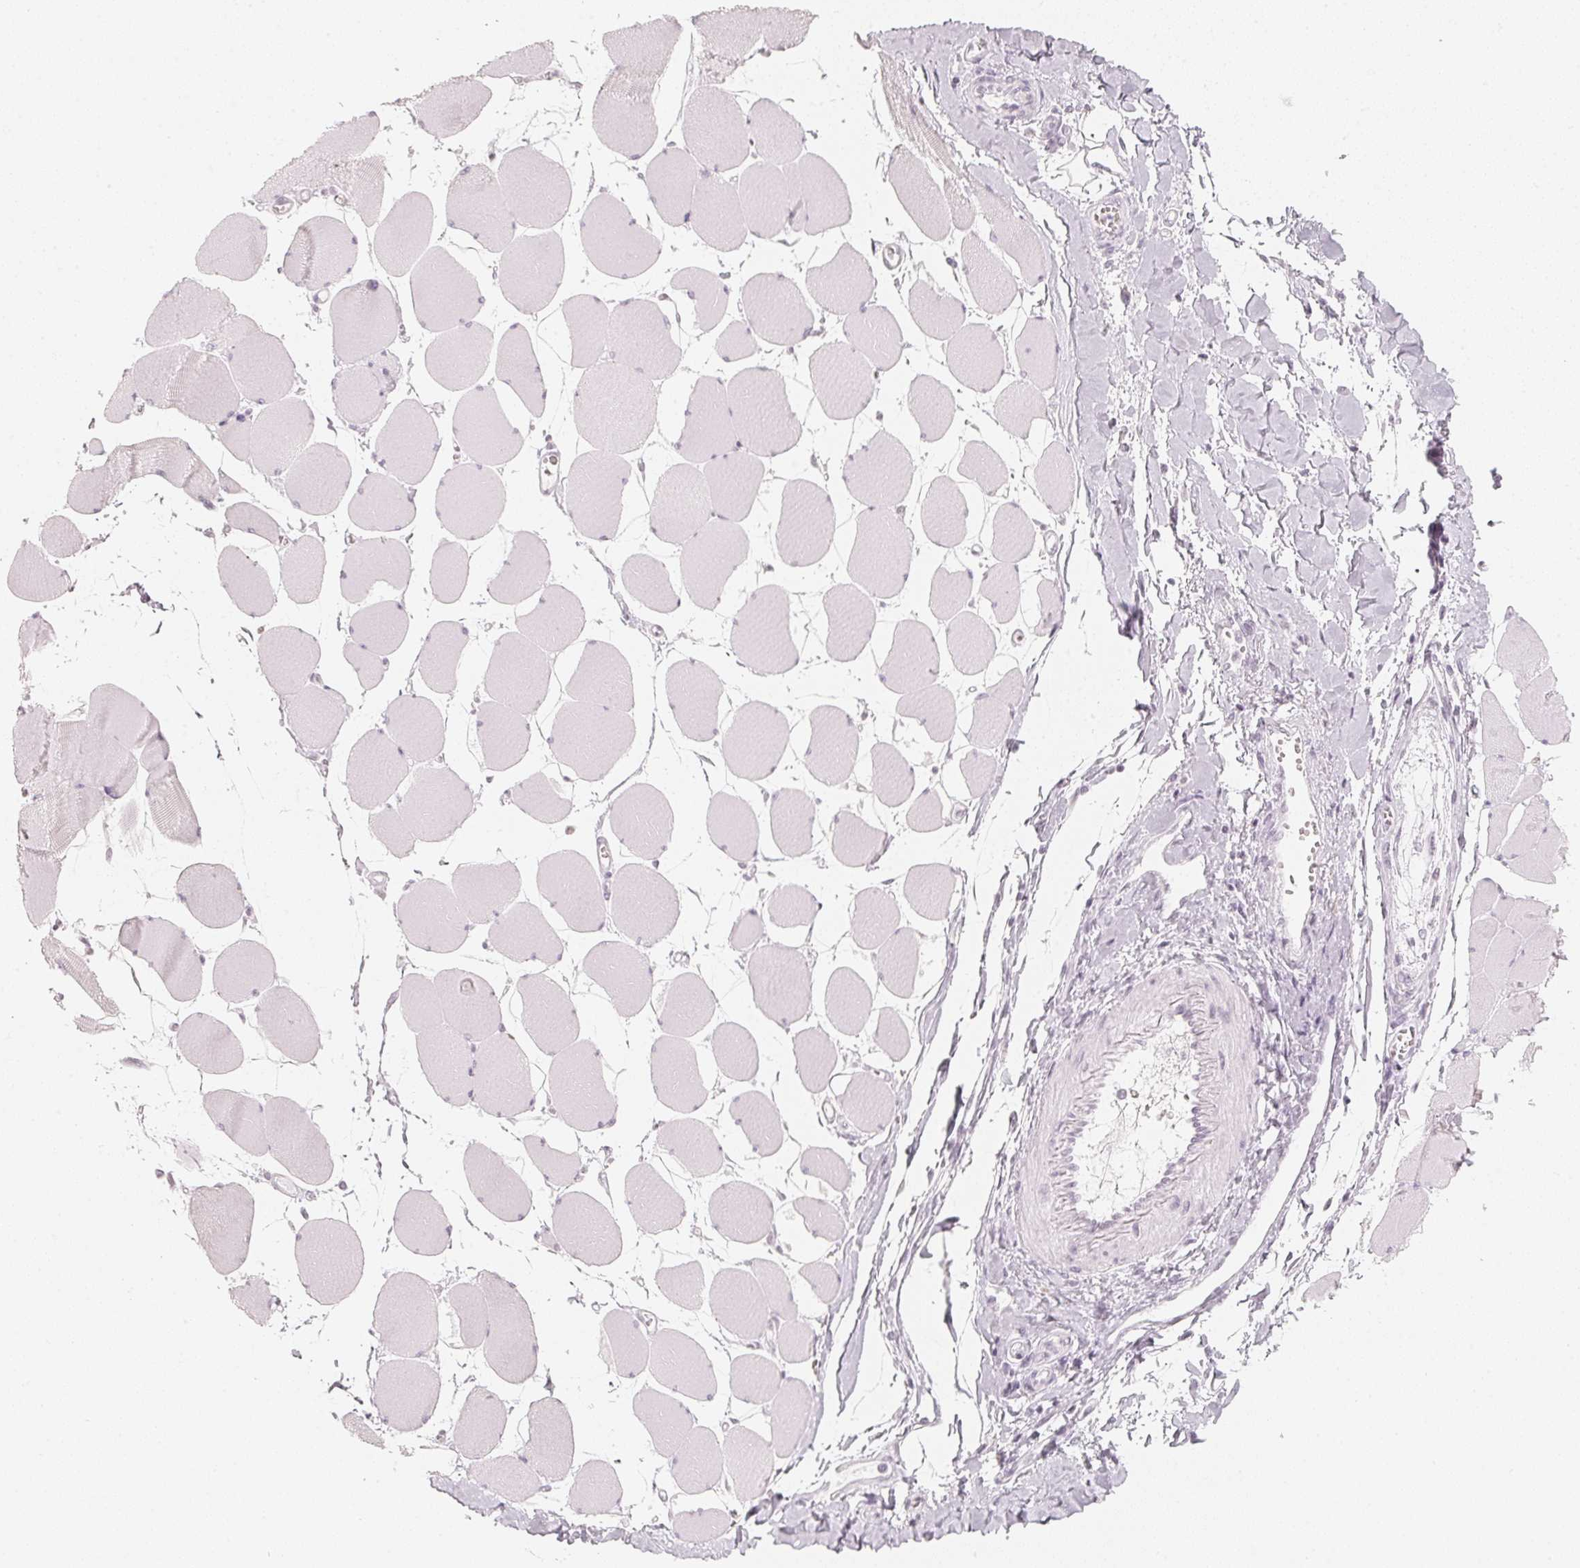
{"staining": {"intensity": "negative", "quantity": "none", "location": "none"}, "tissue": "skeletal muscle", "cell_type": "Myocytes", "image_type": "normal", "snomed": [{"axis": "morphology", "description": "Normal tissue, NOS"}, {"axis": "topography", "description": "Skeletal muscle"}], "caption": "Immunohistochemistry (IHC) micrograph of normal skeletal muscle: human skeletal muscle stained with DAB exhibits no significant protein positivity in myocytes. (Stains: DAB immunohistochemistry (IHC) with hematoxylin counter stain, Microscopy: brightfield microscopy at high magnification).", "gene": "SLC22A8", "patient": {"sex": "female", "age": 75}}